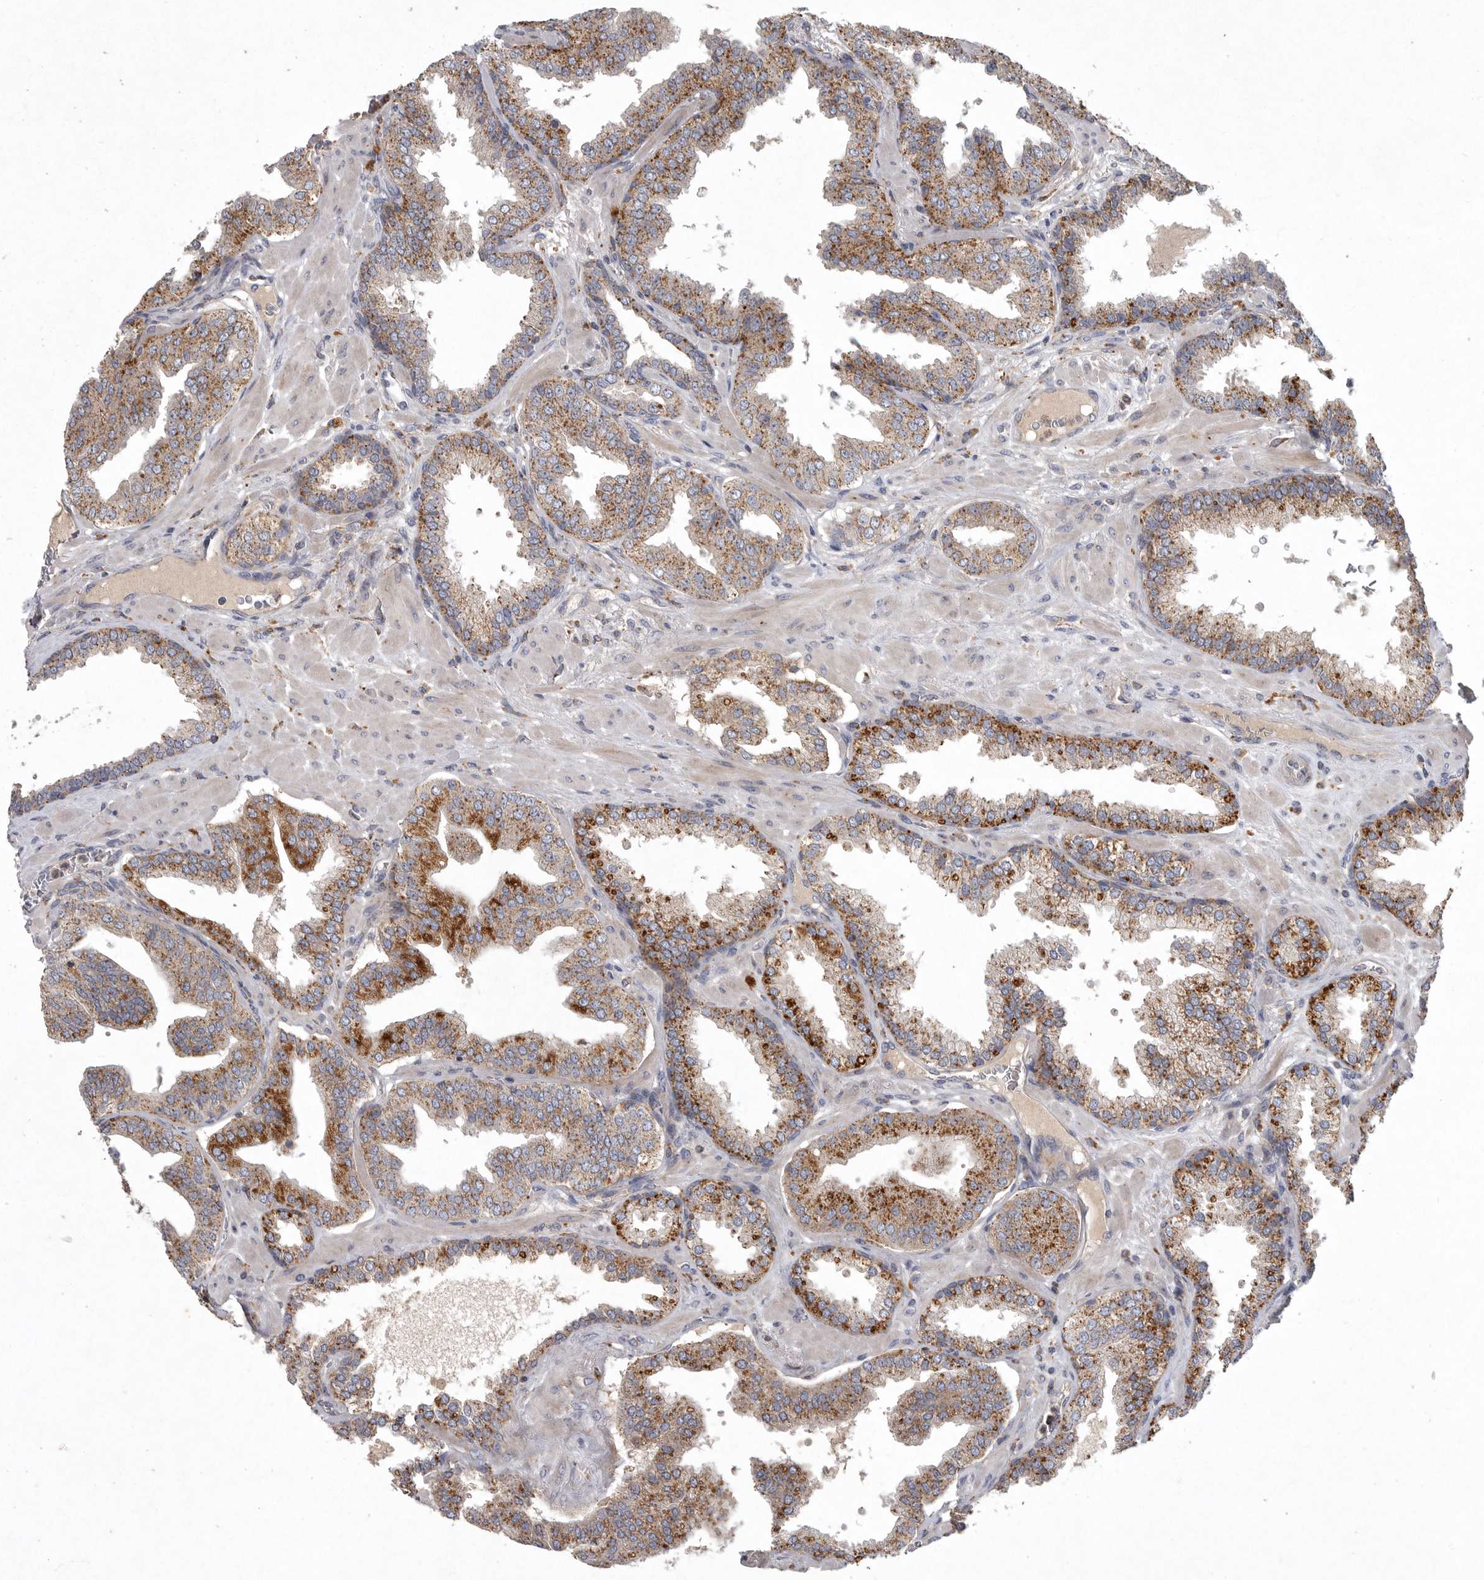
{"staining": {"intensity": "moderate", "quantity": ">75%", "location": "cytoplasmic/membranous"}, "tissue": "prostate cancer", "cell_type": "Tumor cells", "image_type": "cancer", "snomed": [{"axis": "morphology", "description": "Adenocarcinoma, Low grade"}, {"axis": "topography", "description": "Prostate"}], "caption": "High-power microscopy captured an IHC micrograph of prostate cancer (adenocarcinoma (low-grade)), revealing moderate cytoplasmic/membranous positivity in approximately >75% of tumor cells.", "gene": "LAMTOR3", "patient": {"sex": "male", "age": 62}}